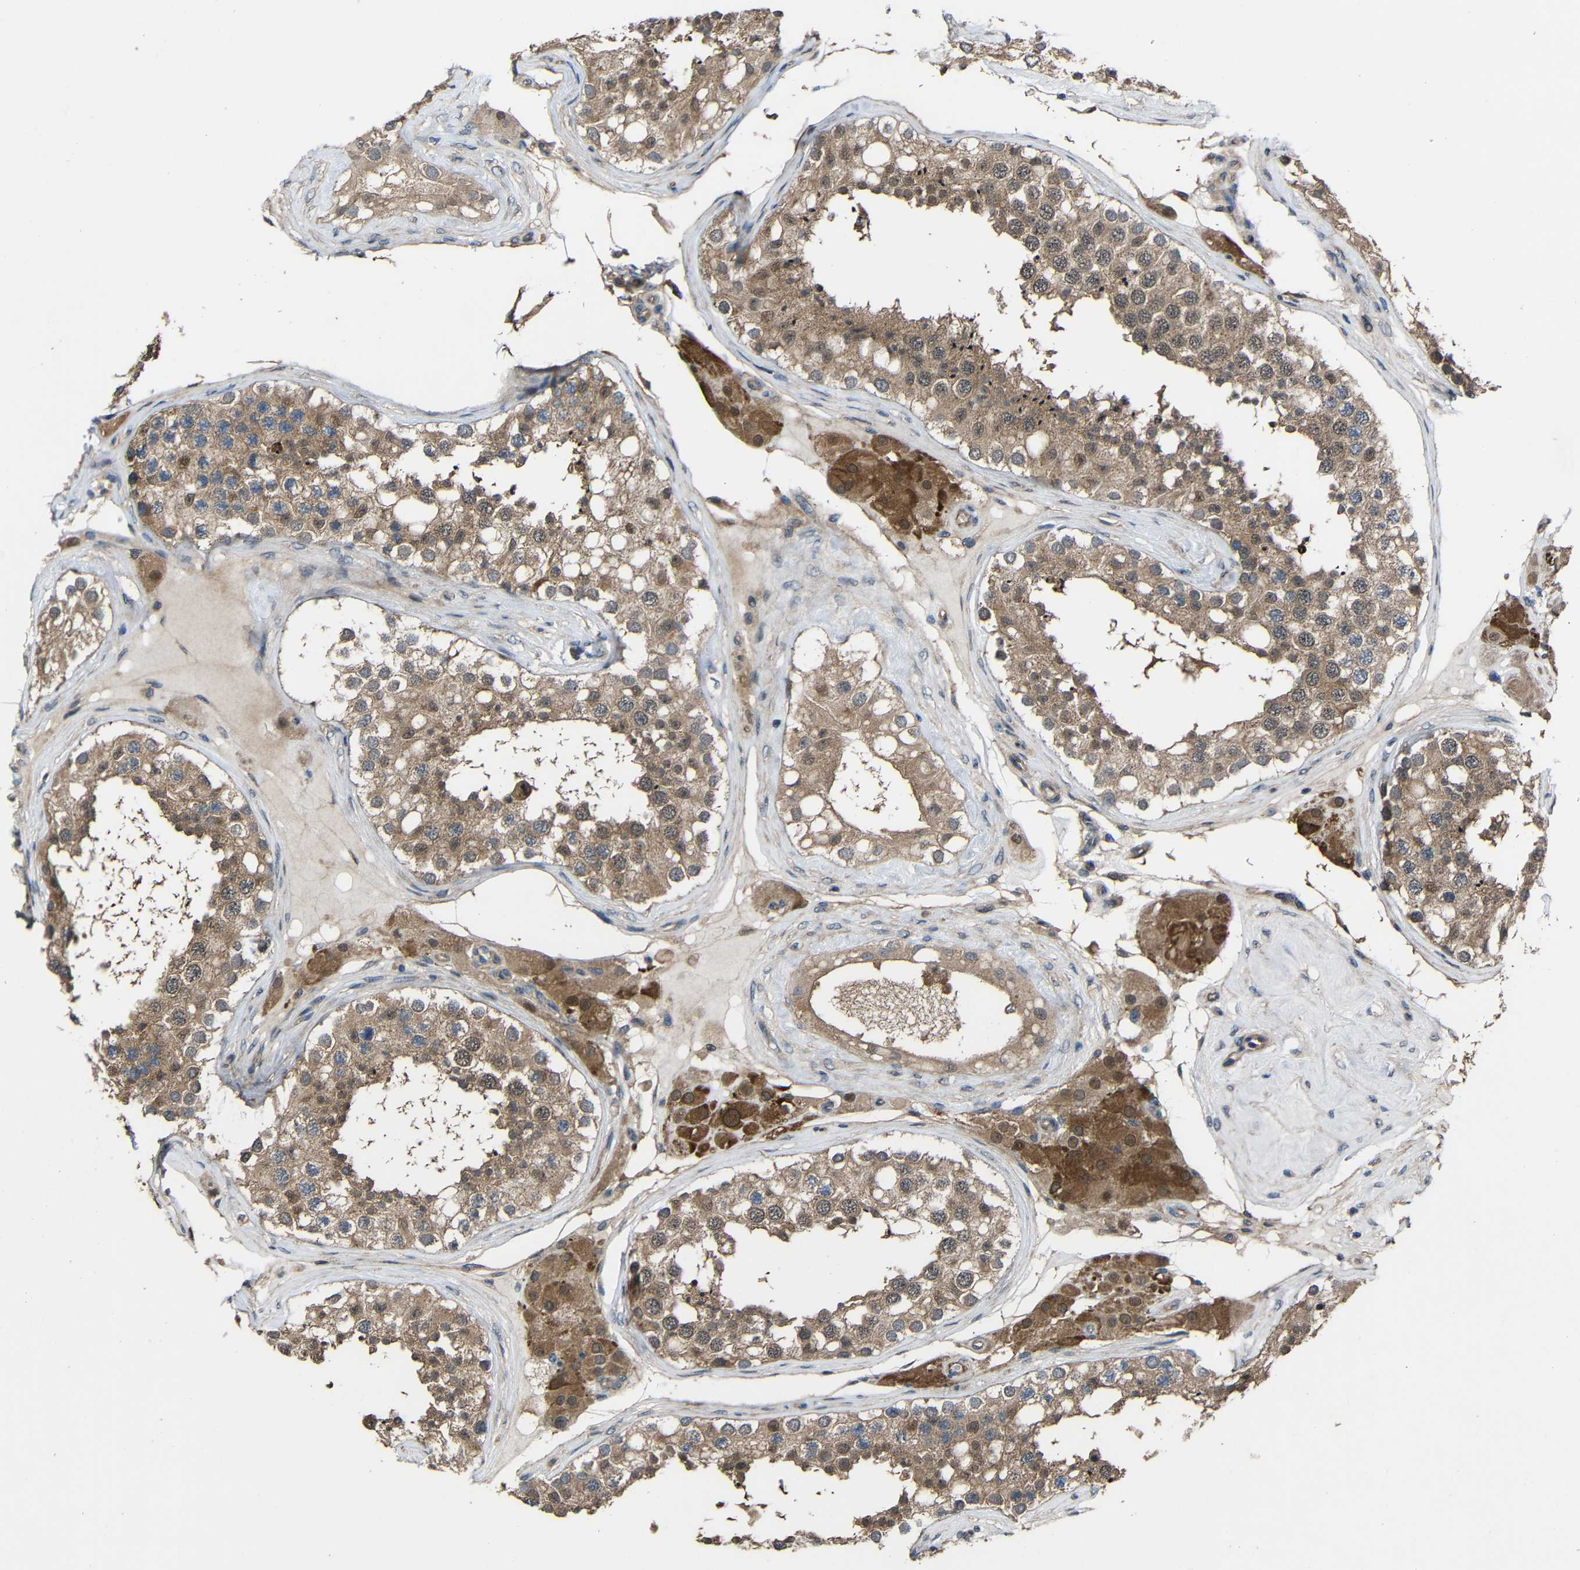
{"staining": {"intensity": "moderate", "quantity": ">75%", "location": "cytoplasmic/membranous,nuclear"}, "tissue": "testis", "cell_type": "Cells in seminiferous ducts", "image_type": "normal", "snomed": [{"axis": "morphology", "description": "Normal tissue, NOS"}, {"axis": "topography", "description": "Testis"}], "caption": "Testis stained with IHC displays moderate cytoplasmic/membranous,nuclear expression in about >75% of cells in seminiferous ducts. The staining was performed using DAB to visualize the protein expression in brown, while the nuclei were stained in blue with hematoxylin (Magnification: 20x).", "gene": "CHST9", "patient": {"sex": "male", "age": 68}}